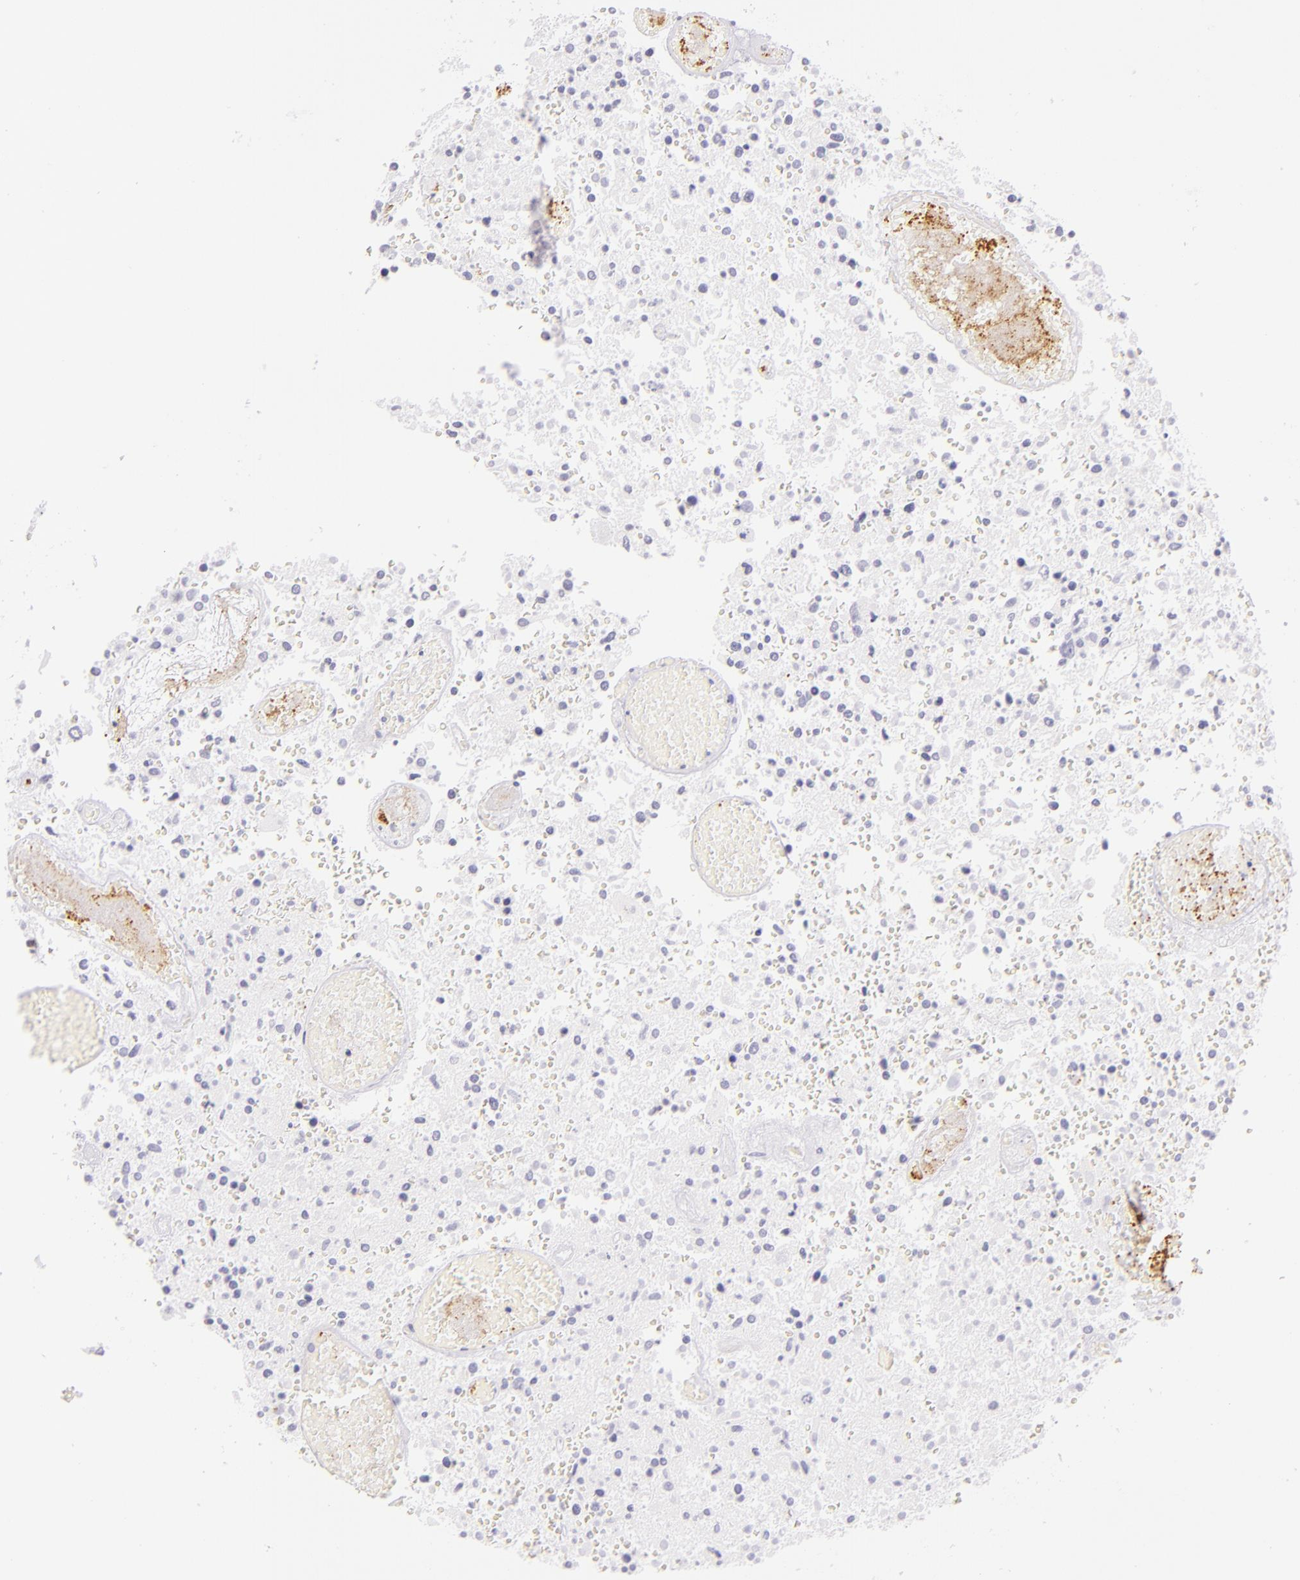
{"staining": {"intensity": "negative", "quantity": "none", "location": "none"}, "tissue": "glioma", "cell_type": "Tumor cells", "image_type": "cancer", "snomed": [{"axis": "morphology", "description": "Glioma, malignant, High grade"}, {"axis": "topography", "description": "Brain"}], "caption": "This is an IHC micrograph of human high-grade glioma (malignant). There is no positivity in tumor cells.", "gene": "SELP", "patient": {"sex": "male", "age": 72}}